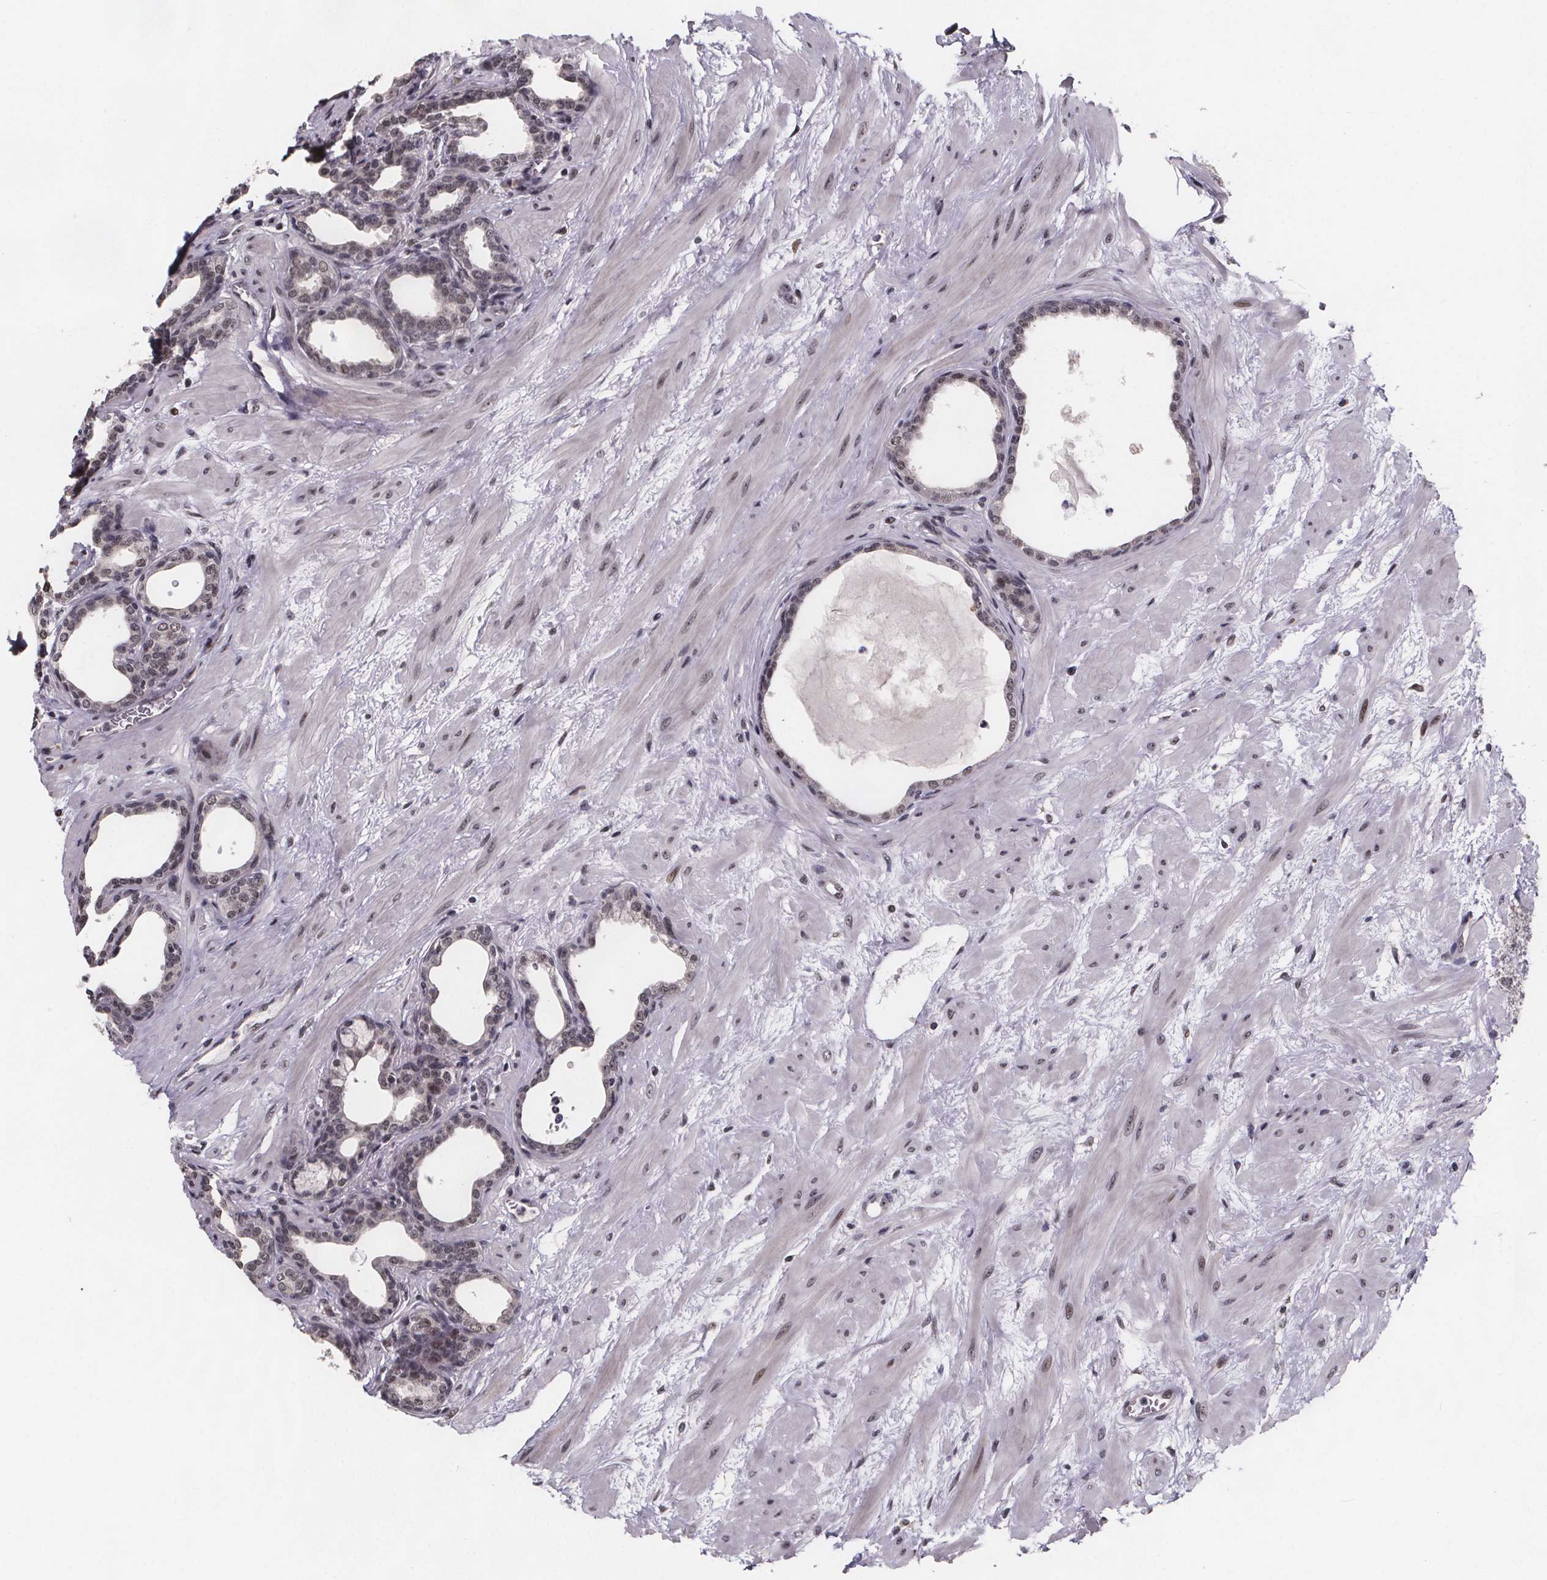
{"staining": {"intensity": "moderate", "quantity": "25%-75%", "location": "nuclear"}, "tissue": "prostate", "cell_type": "Glandular cells", "image_type": "normal", "snomed": [{"axis": "morphology", "description": "Normal tissue, NOS"}, {"axis": "topography", "description": "Prostate"}], "caption": "This is an image of IHC staining of benign prostate, which shows moderate staining in the nuclear of glandular cells.", "gene": "U2SURP", "patient": {"sex": "male", "age": 37}}